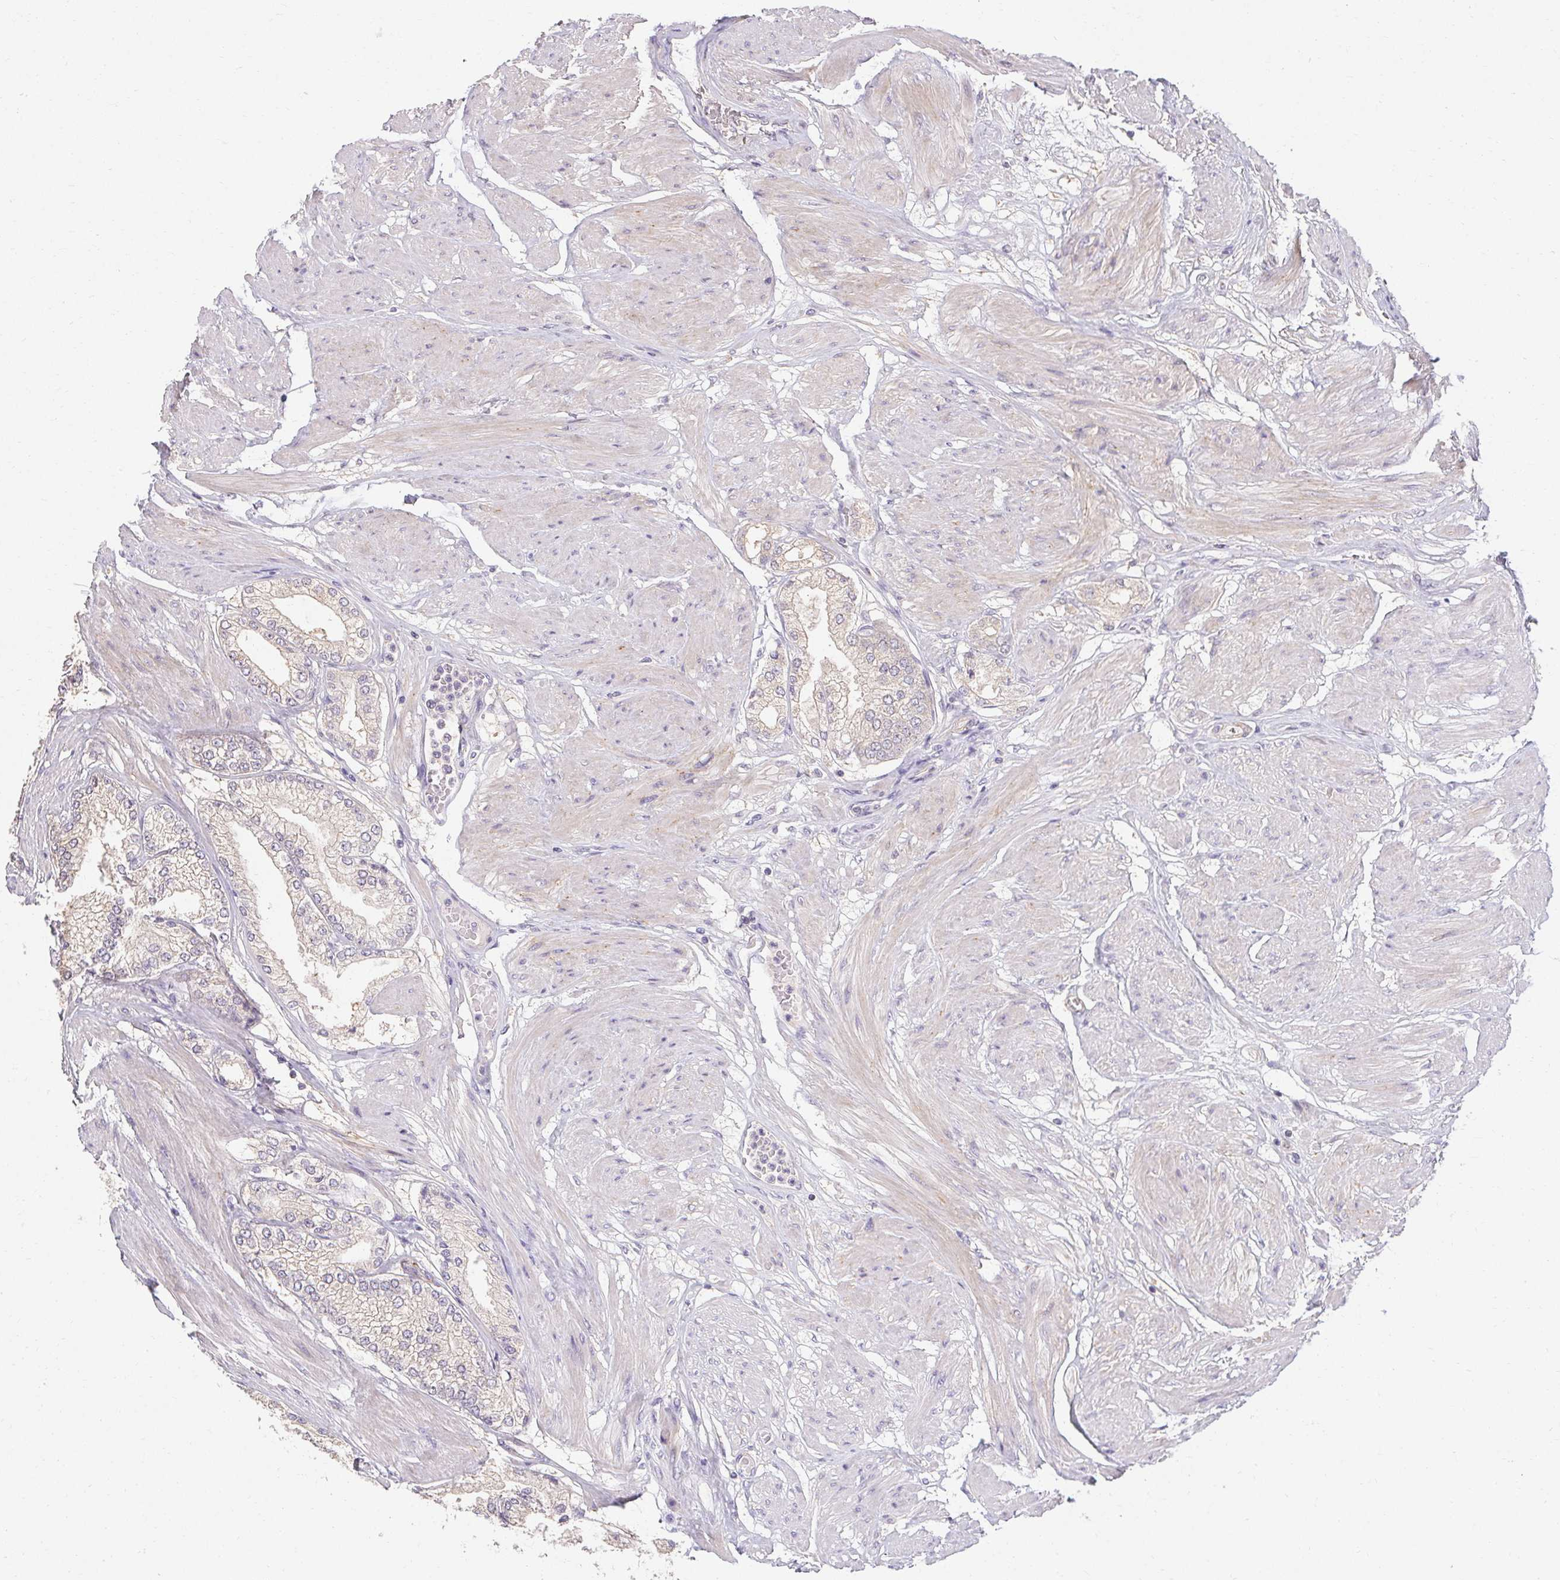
{"staining": {"intensity": "negative", "quantity": "none", "location": "none"}, "tissue": "prostate cancer", "cell_type": "Tumor cells", "image_type": "cancer", "snomed": [{"axis": "morphology", "description": "Adenocarcinoma, High grade"}, {"axis": "topography", "description": "Prostate"}], "caption": "IHC image of prostate high-grade adenocarcinoma stained for a protein (brown), which shows no positivity in tumor cells. (DAB immunohistochemistry, high magnification).", "gene": "TMEM52B", "patient": {"sex": "male", "age": 68}}